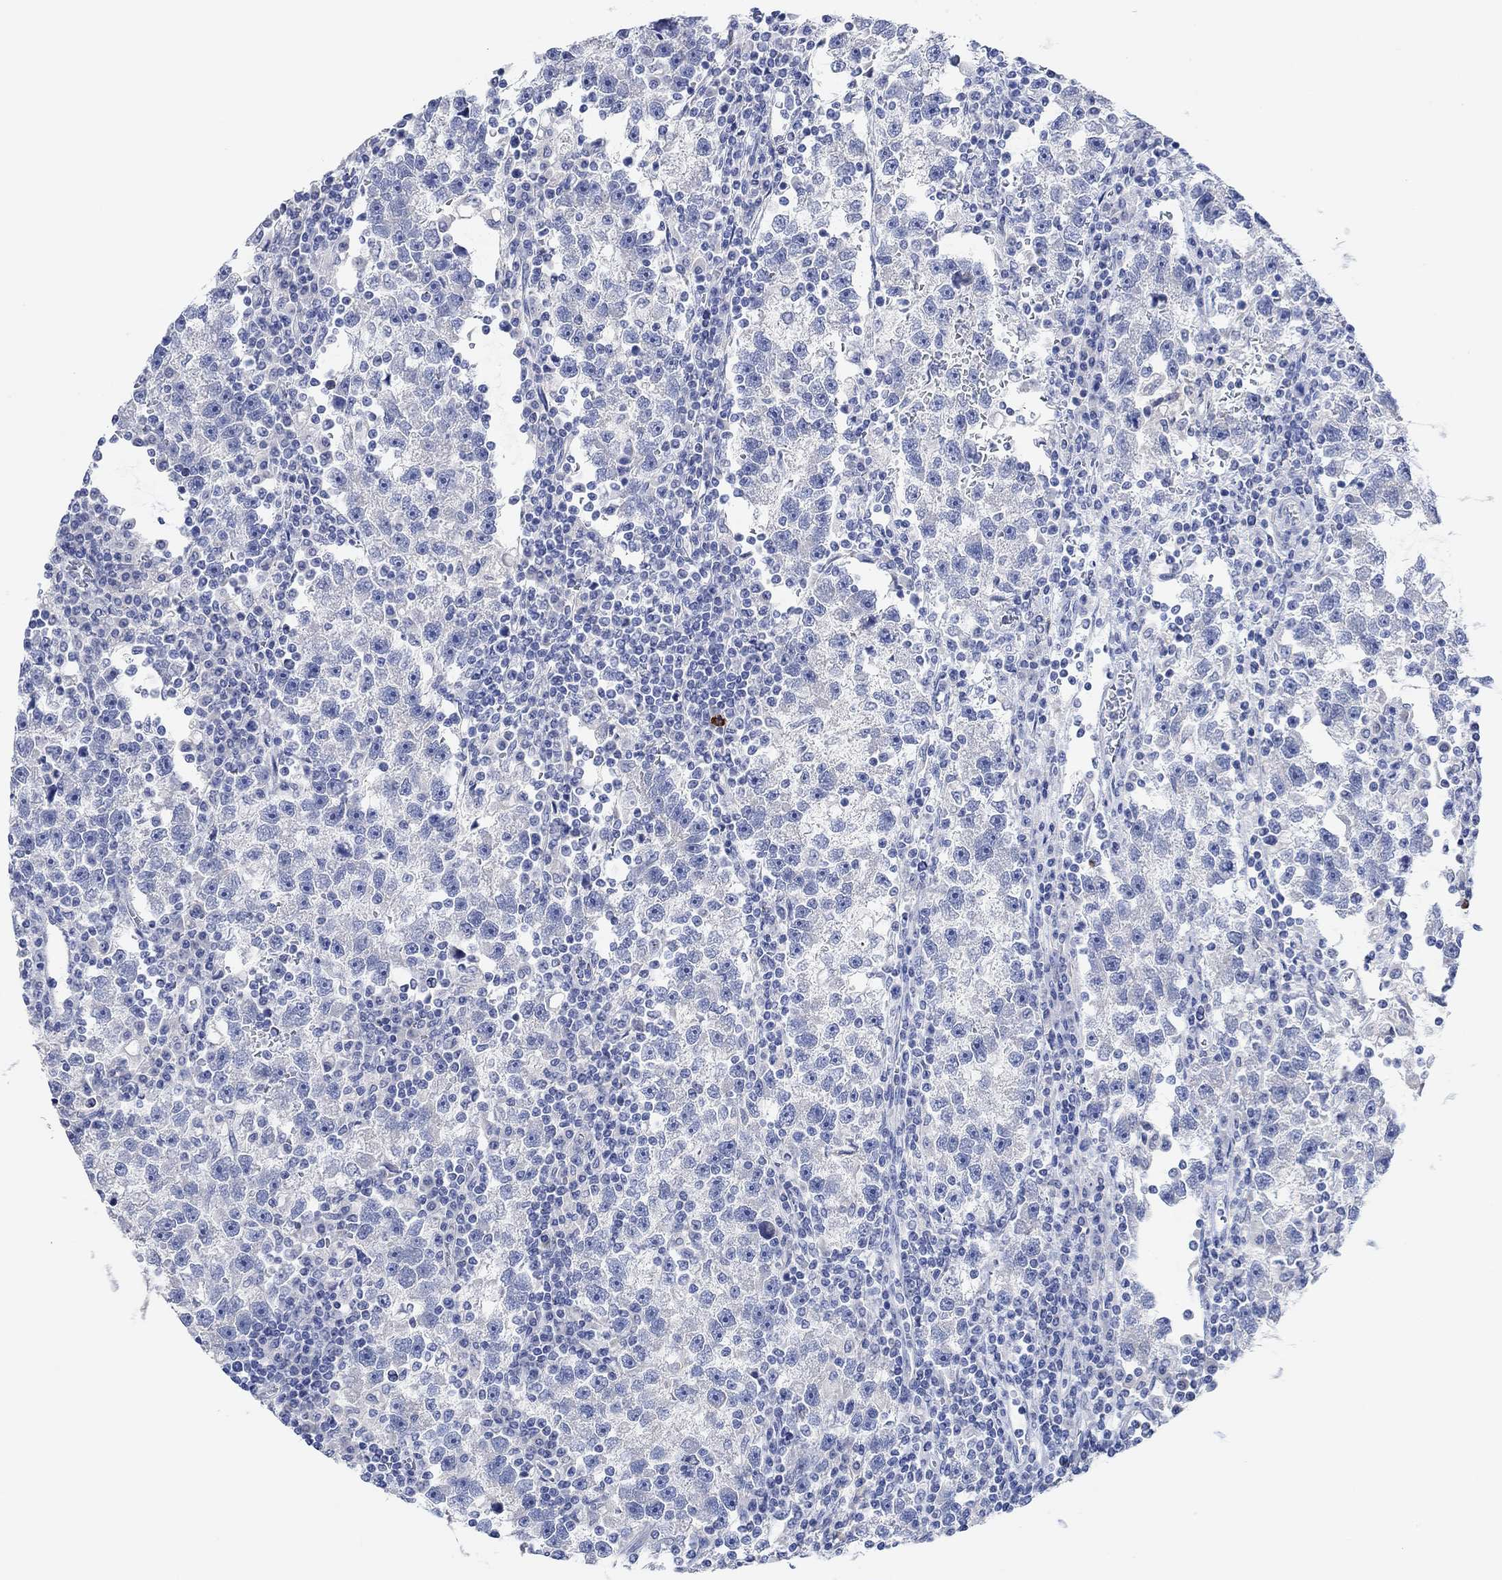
{"staining": {"intensity": "negative", "quantity": "none", "location": "none"}, "tissue": "testis cancer", "cell_type": "Tumor cells", "image_type": "cancer", "snomed": [{"axis": "morphology", "description": "Seminoma, NOS"}, {"axis": "topography", "description": "Testis"}], "caption": "Image shows no protein expression in tumor cells of seminoma (testis) tissue.", "gene": "VAT1L", "patient": {"sex": "male", "age": 47}}